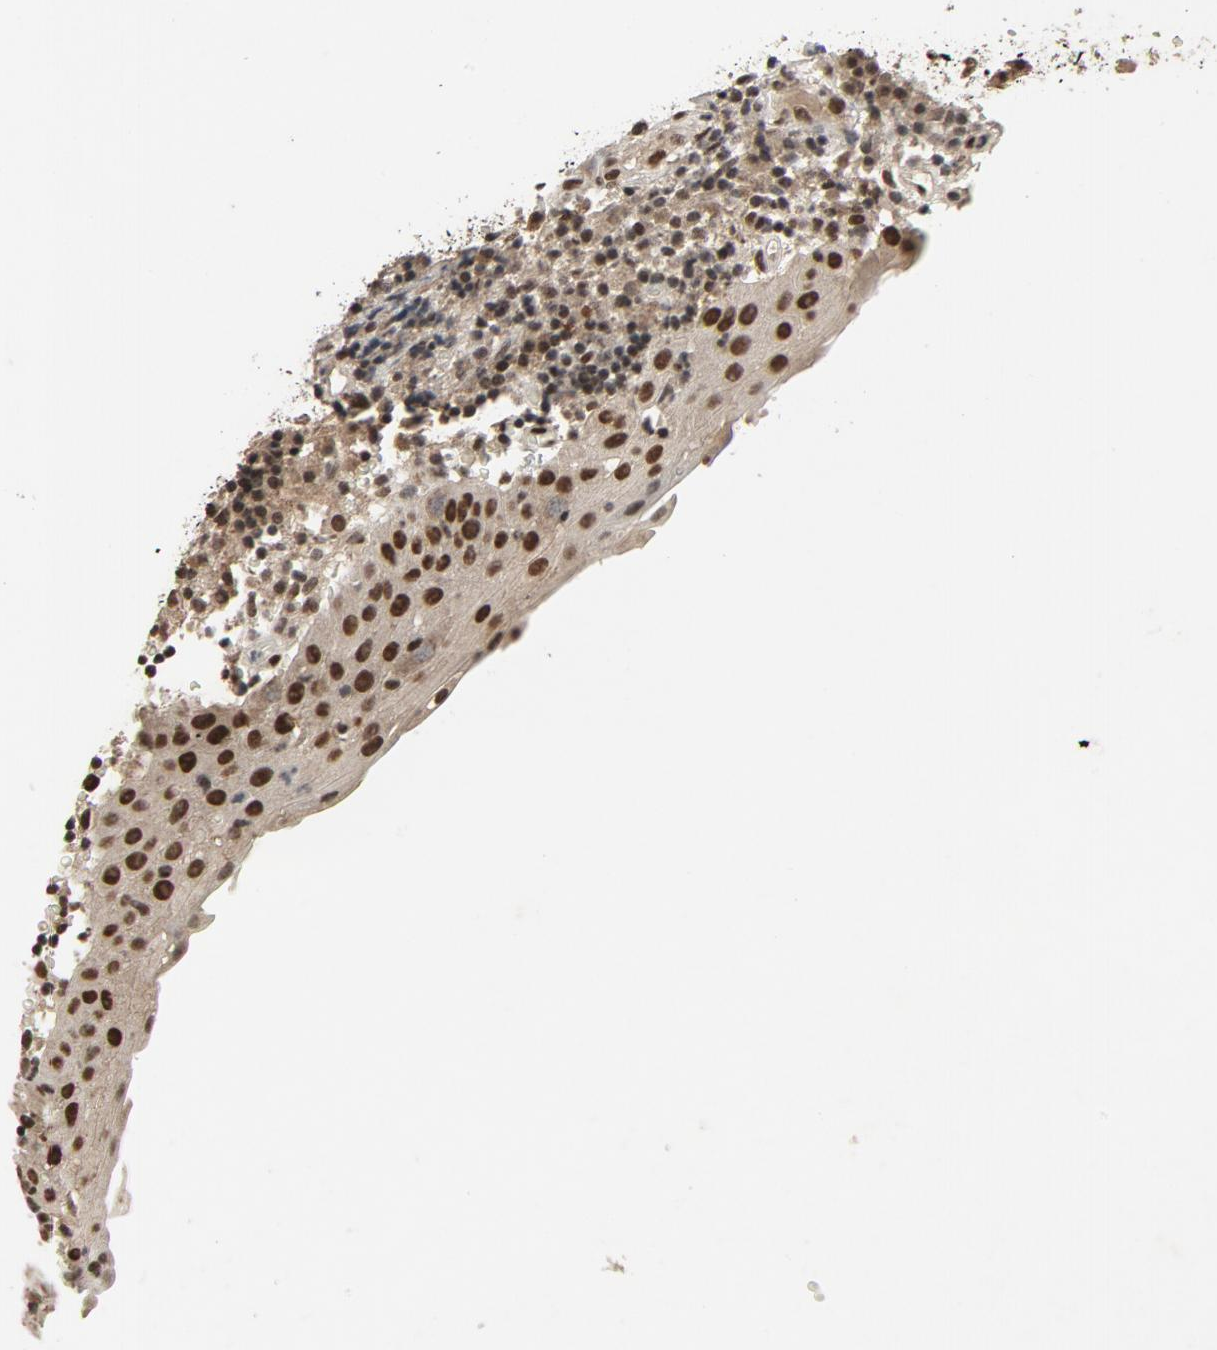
{"staining": {"intensity": "strong", "quantity": ">75%", "location": "nuclear"}, "tissue": "tonsil", "cell_type": "Germinal center cells", "image_type": "normal", "snomed": [{"axis": "morphology", "description": "Normal tissue, NOS"}, {"axis": "topography", "description": "Tonsil"}], "caption": "Tonsil stained for a protein (brown) reveals strong nuclear positive staining in approximately >75% of germinal center cells.", "gene": "SMARCD1", "patient": {"sex": "female", "age": 40}}